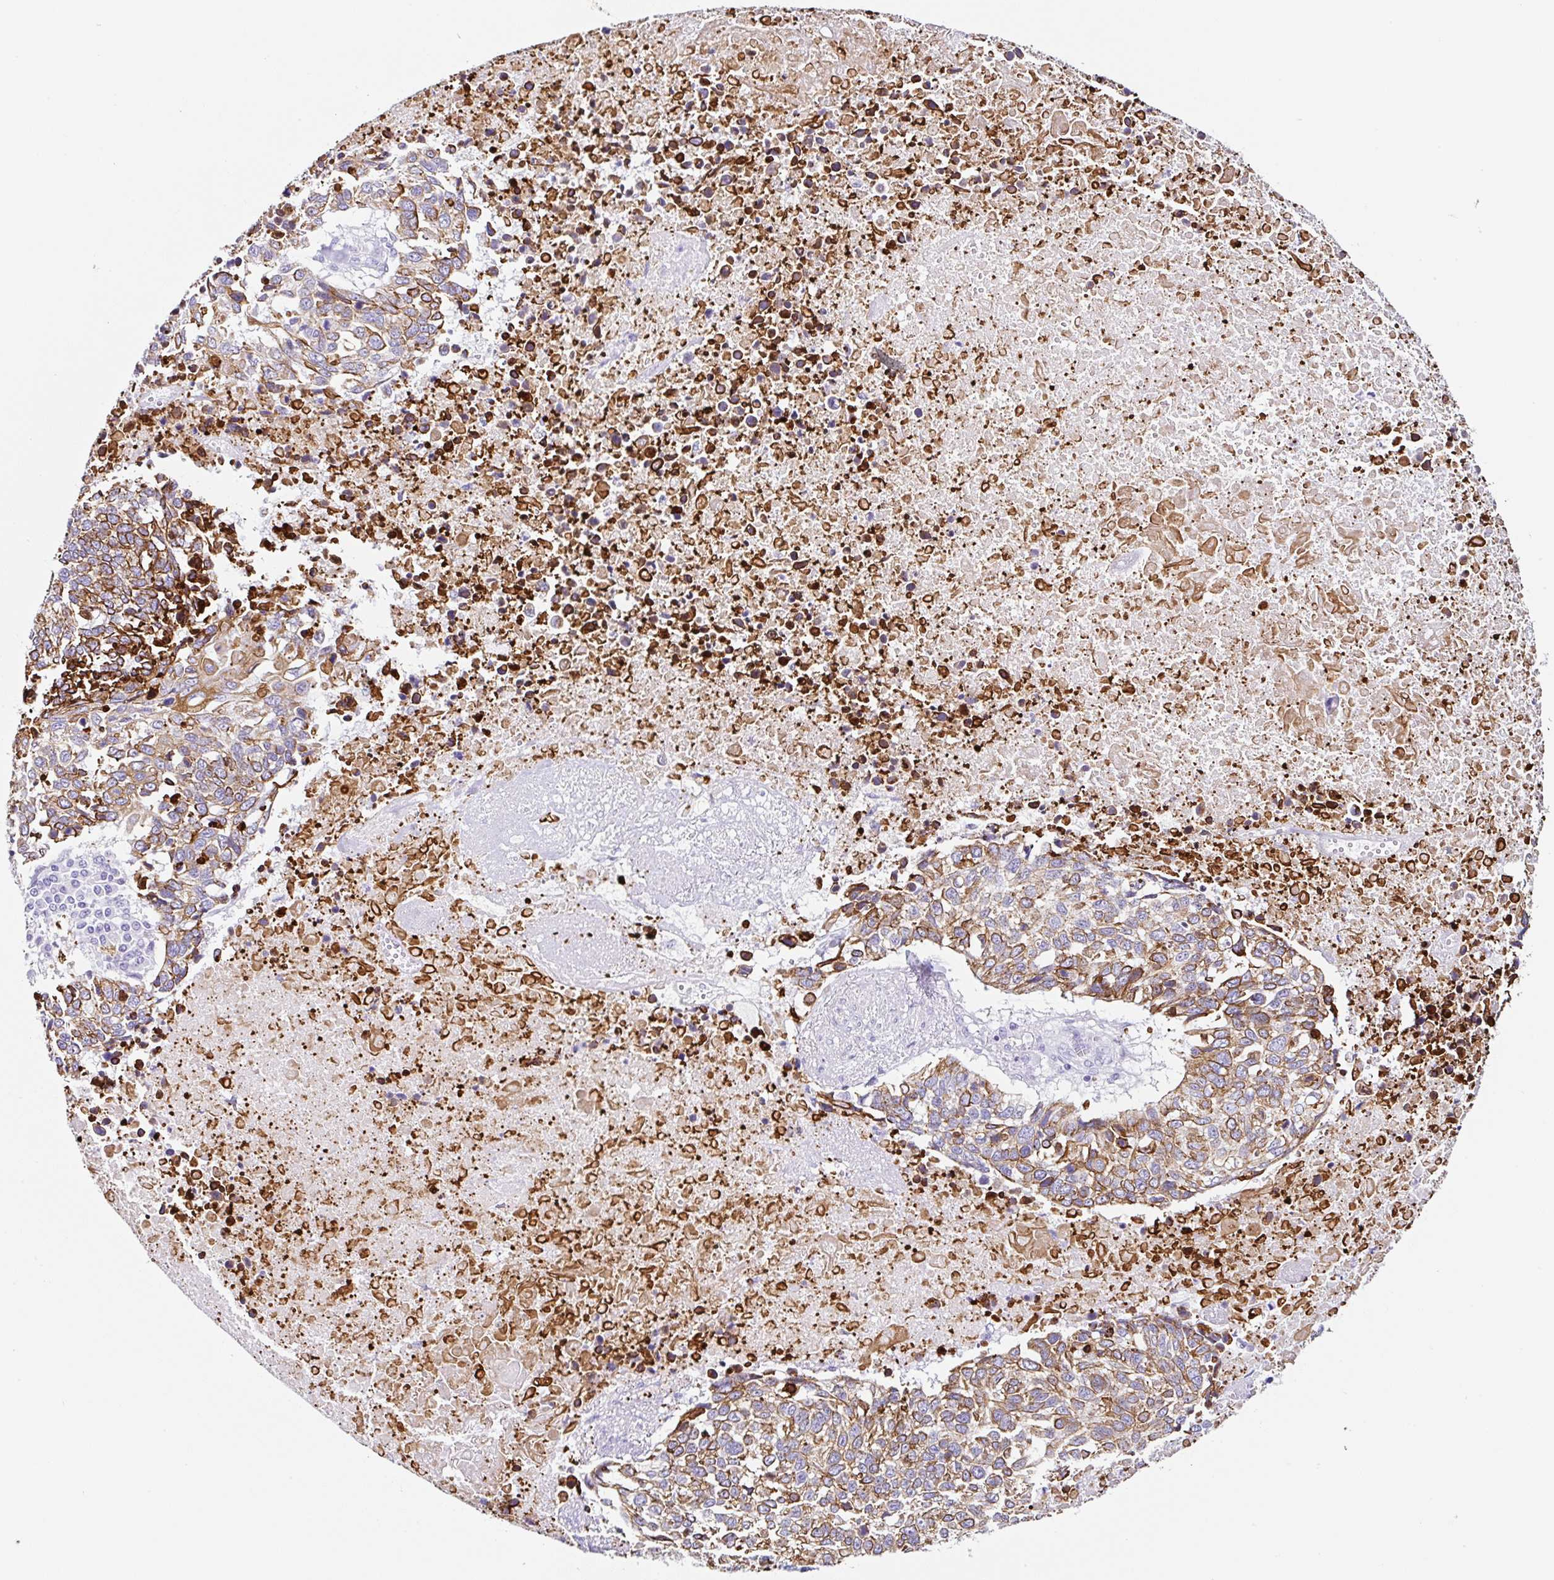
{"staining": {"intensity": "moderate", "quantity": ">75%", "location": "cytoplasmic/membranous"}, "tissue": "lung cancer", "cell_type": "Tumor cells", "image_type": "cancer", "snomed": [{"axis": "morphology", "description": "Squamous cell carcinoma, NOS"}, {"axis": "topography", "description": "Lung"}], "caption": "Immunohistochemical staining of human lung squamous cell carcinoma displays medium levels of moderate cytoplasmic/membranous protein positivity in about >75% of tumor cells.", "gene": "CLDND2", "patient": {"sex": "male", "age": 62}}